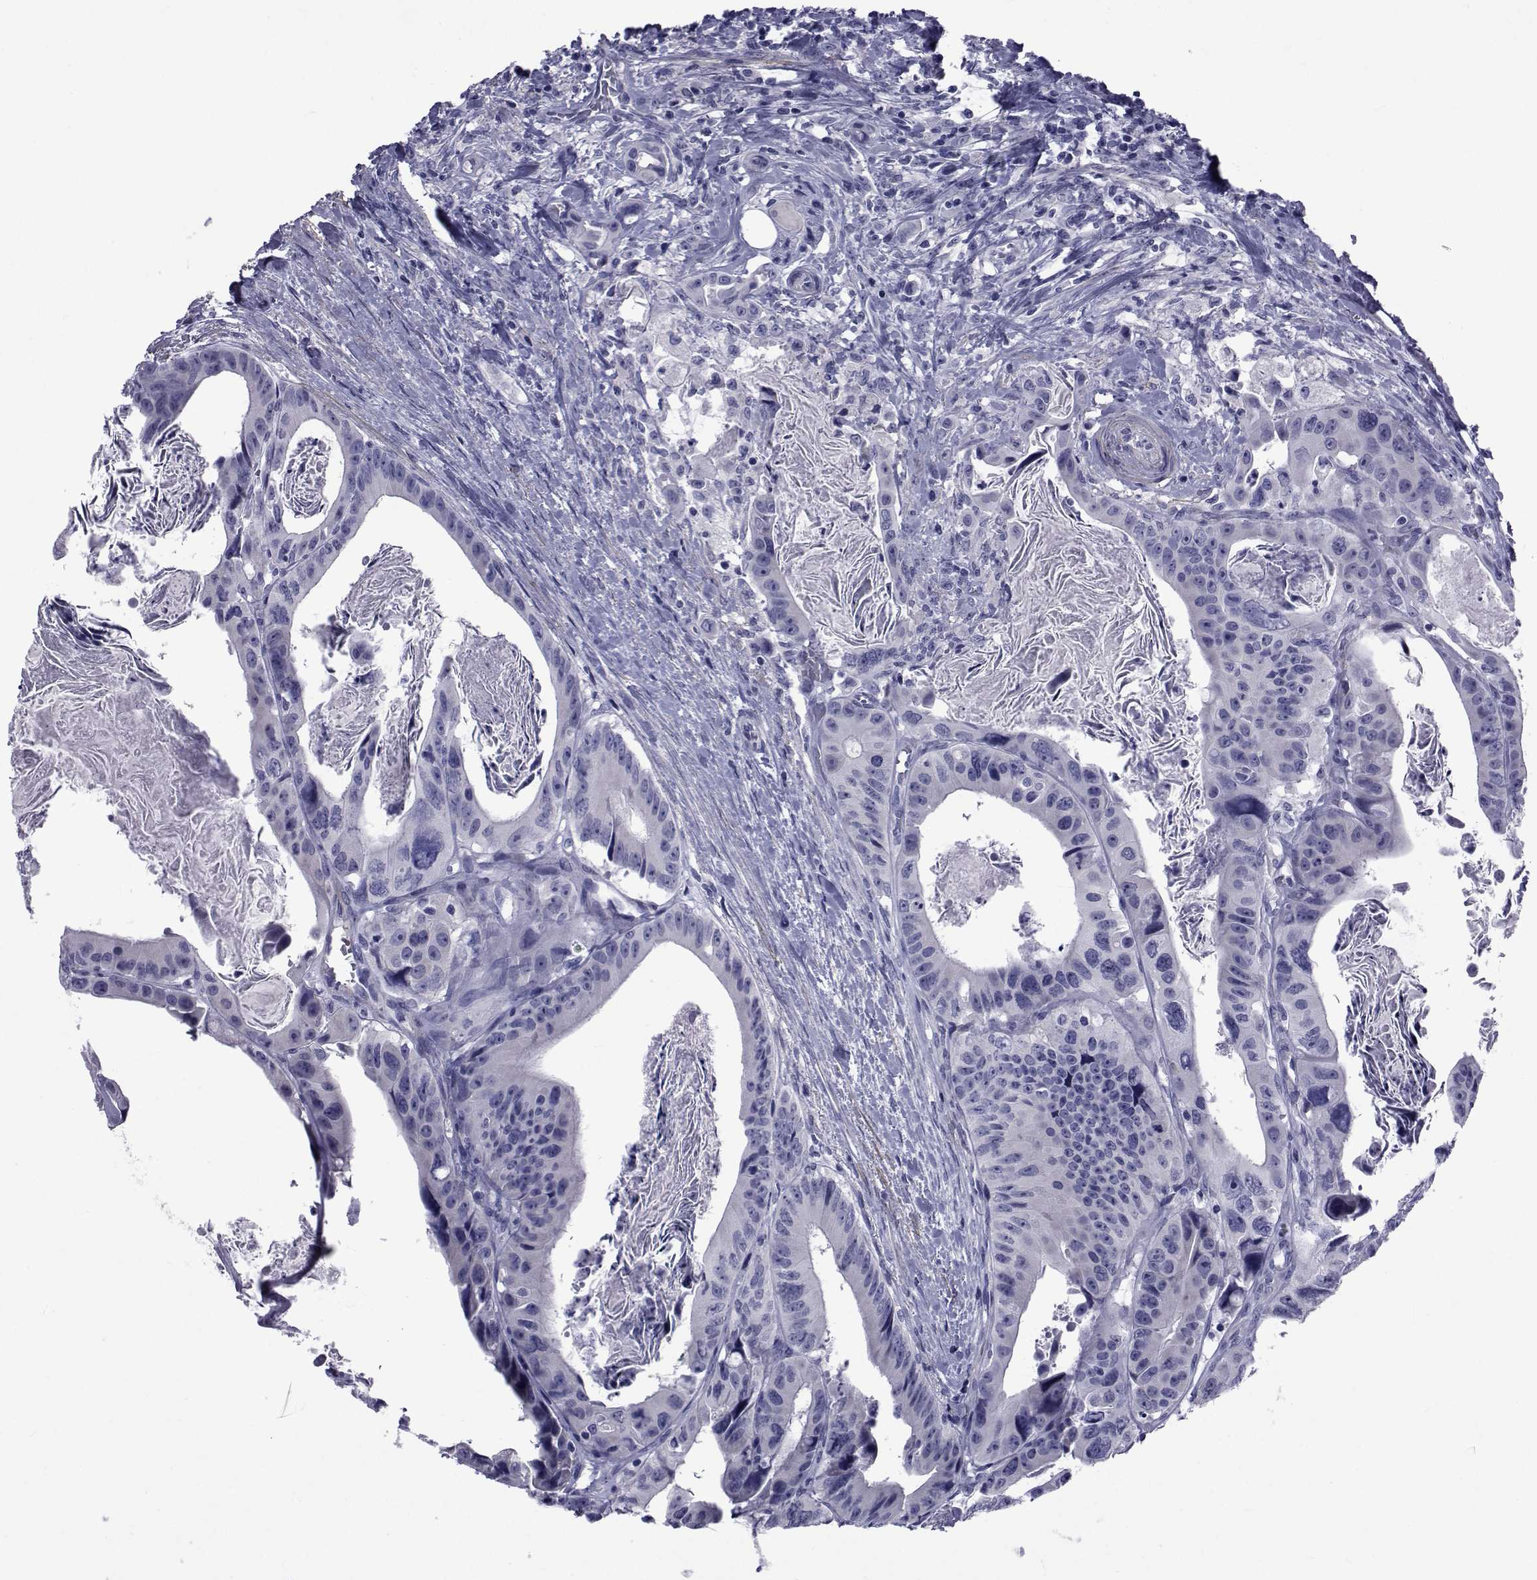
{"staining": {"intensity": "negative", "quantity": "none", "location": "none"}, "tissue": "colorectal cancer", "cell_type": "Tumor cells", "image_type": "cancer", "snomed": [{"axis": "morphology", "description": "Adenocarcinoma, NOS"}, {"axis": "topography", "description": "Rectum"}], "caption": "Human colorectal cancer (adenocarcinoma) stained for a protein using IHC exhibits no expression in tumor cells.", "gene": "GKAP1", "patient": {"sex": "male", "age": 64}}